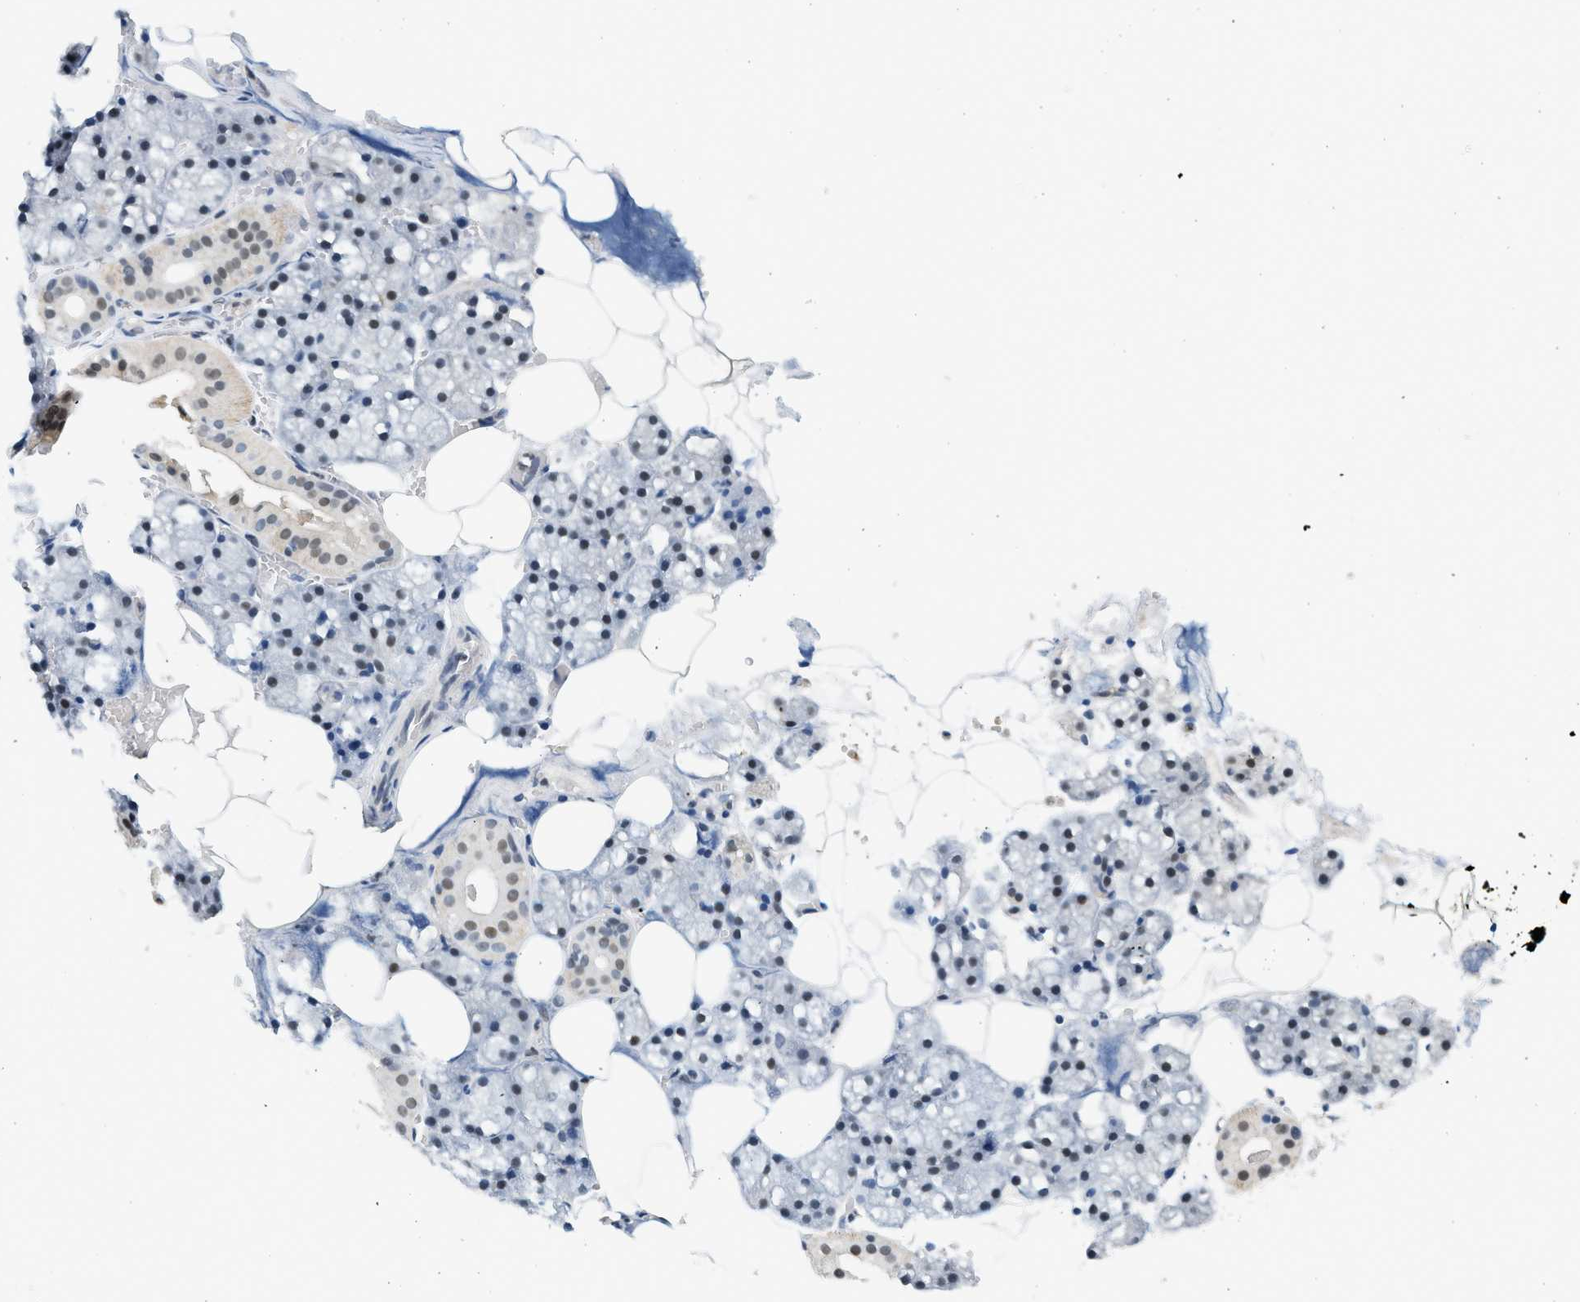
{"staining": {"intensity": "weak", "quantity": "25%-75%", "location": "nuclear"}, "tissue": "salivary gland", "cell_type": "Glandular cells", "image_type": "normal", "snomed": [{"axis": "morphology", "description": "Normal tissue, NOS"}, {"axis": "topography", "description": "Salivary gland"}], "caption": "Weak nuclear positivity for a protein is seen in about 25%-75% of glandular cells of unremarkable salivary gland using immunohistochemistry (IHC).", "gene": "HIPK1", "patient": {"sex": "male", "age": 62}}